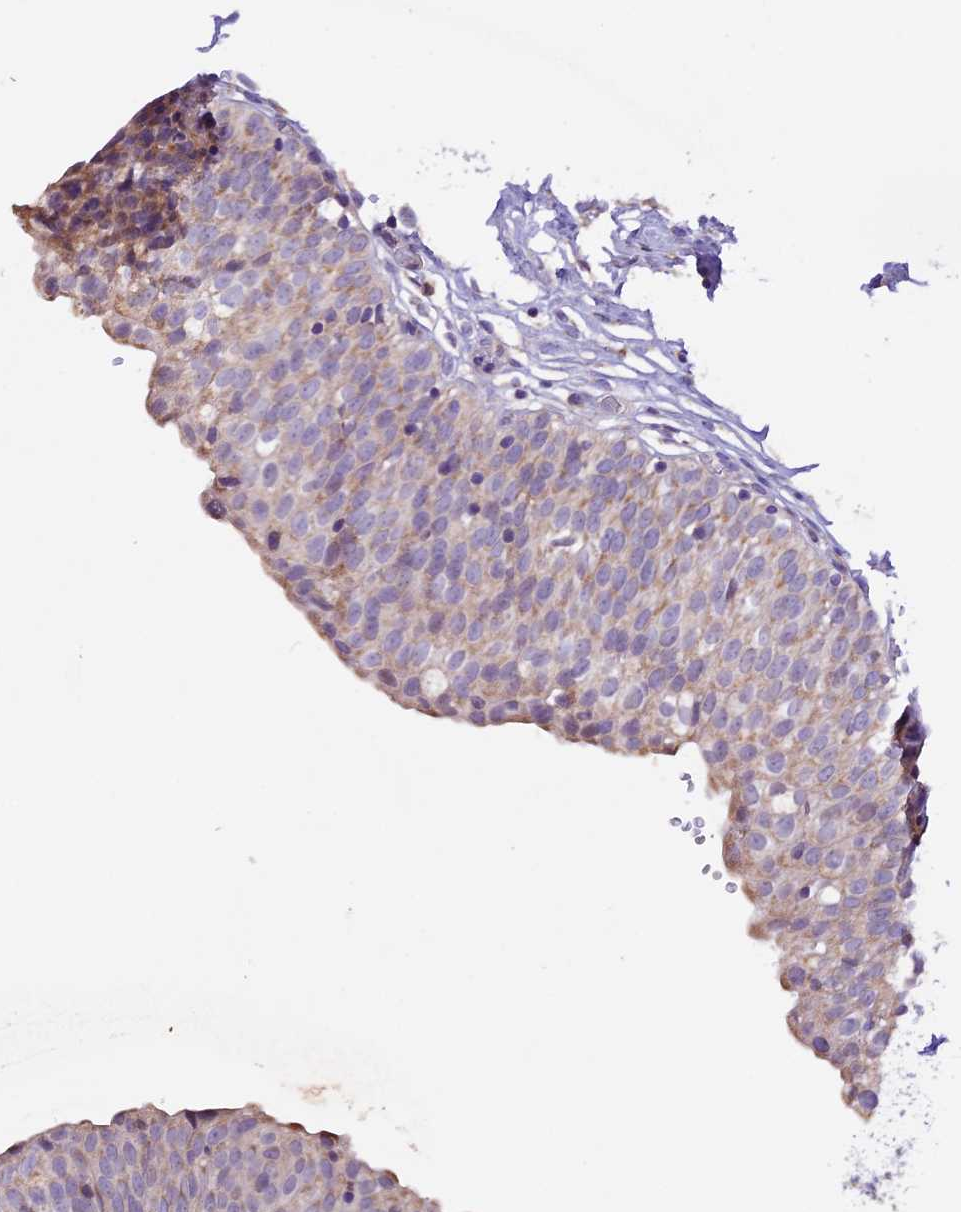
{"staining": {"intensity": "weak", "quantity": "<25%", "location": "cytoplasmic/membranous"}, "tissue": "urinary bladder", "cell_type": "Urothelial cells", "image_type": "normal", "snomed": [{"axis": "morphology", "description": "Normal tissue, NOS"}, {"axis": "topography", "description": "Urinary bladder"}], "caption": "This is an immunohistochemistry micrograph of normal human urinary bladder. There is no positivity in urothelial cells.", "gene": "DDX28", "patient": {"sex": "male", "age": 55}}